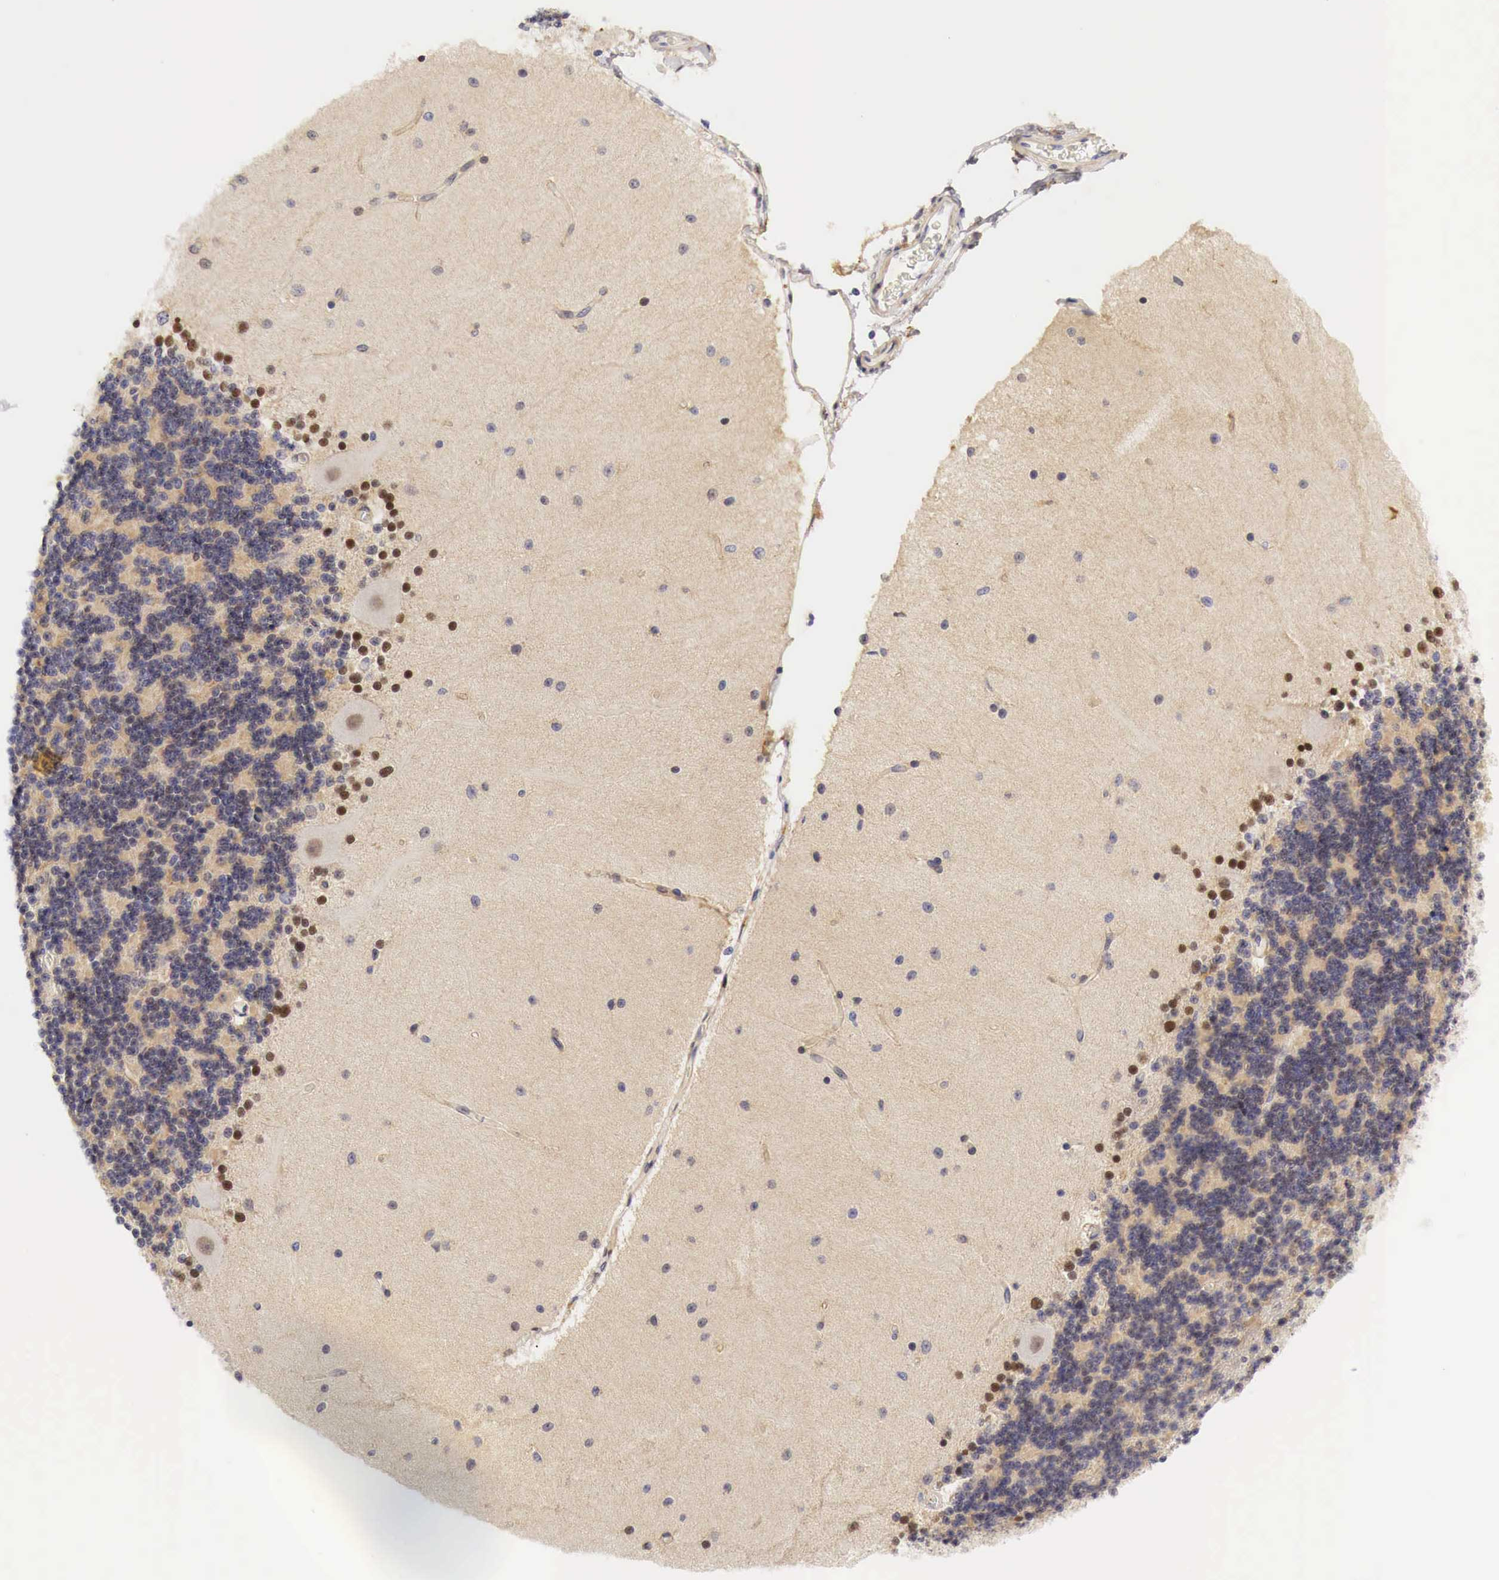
{"staining": {"intensity": "weak", "quantity": "<25%", "location": "nuclear"}, "tissue": "cerebellum", "cell_type": "Cells in granular layer", "image_type": "normal", "snomed": [{"axis": "morphology", "description": "Normal tissue, NOS"}, {"axis": "topography", "description": "Cerebellum"}], "caption": "A high-resolution micrograph shows immunohistochemistry (IHC) staining of unremarkable cerebellum, which exhibits no significant expression in cells in granular layer. (Stains: DAB (3,3'-diaminobenzidine) immunohistochemistry (IHC) with hematoxylin counter stain, Microscopy: brightfield microscopy at high magnification).", "gene": "CASP3", "patient": {"sex": "female", "age": 54}}